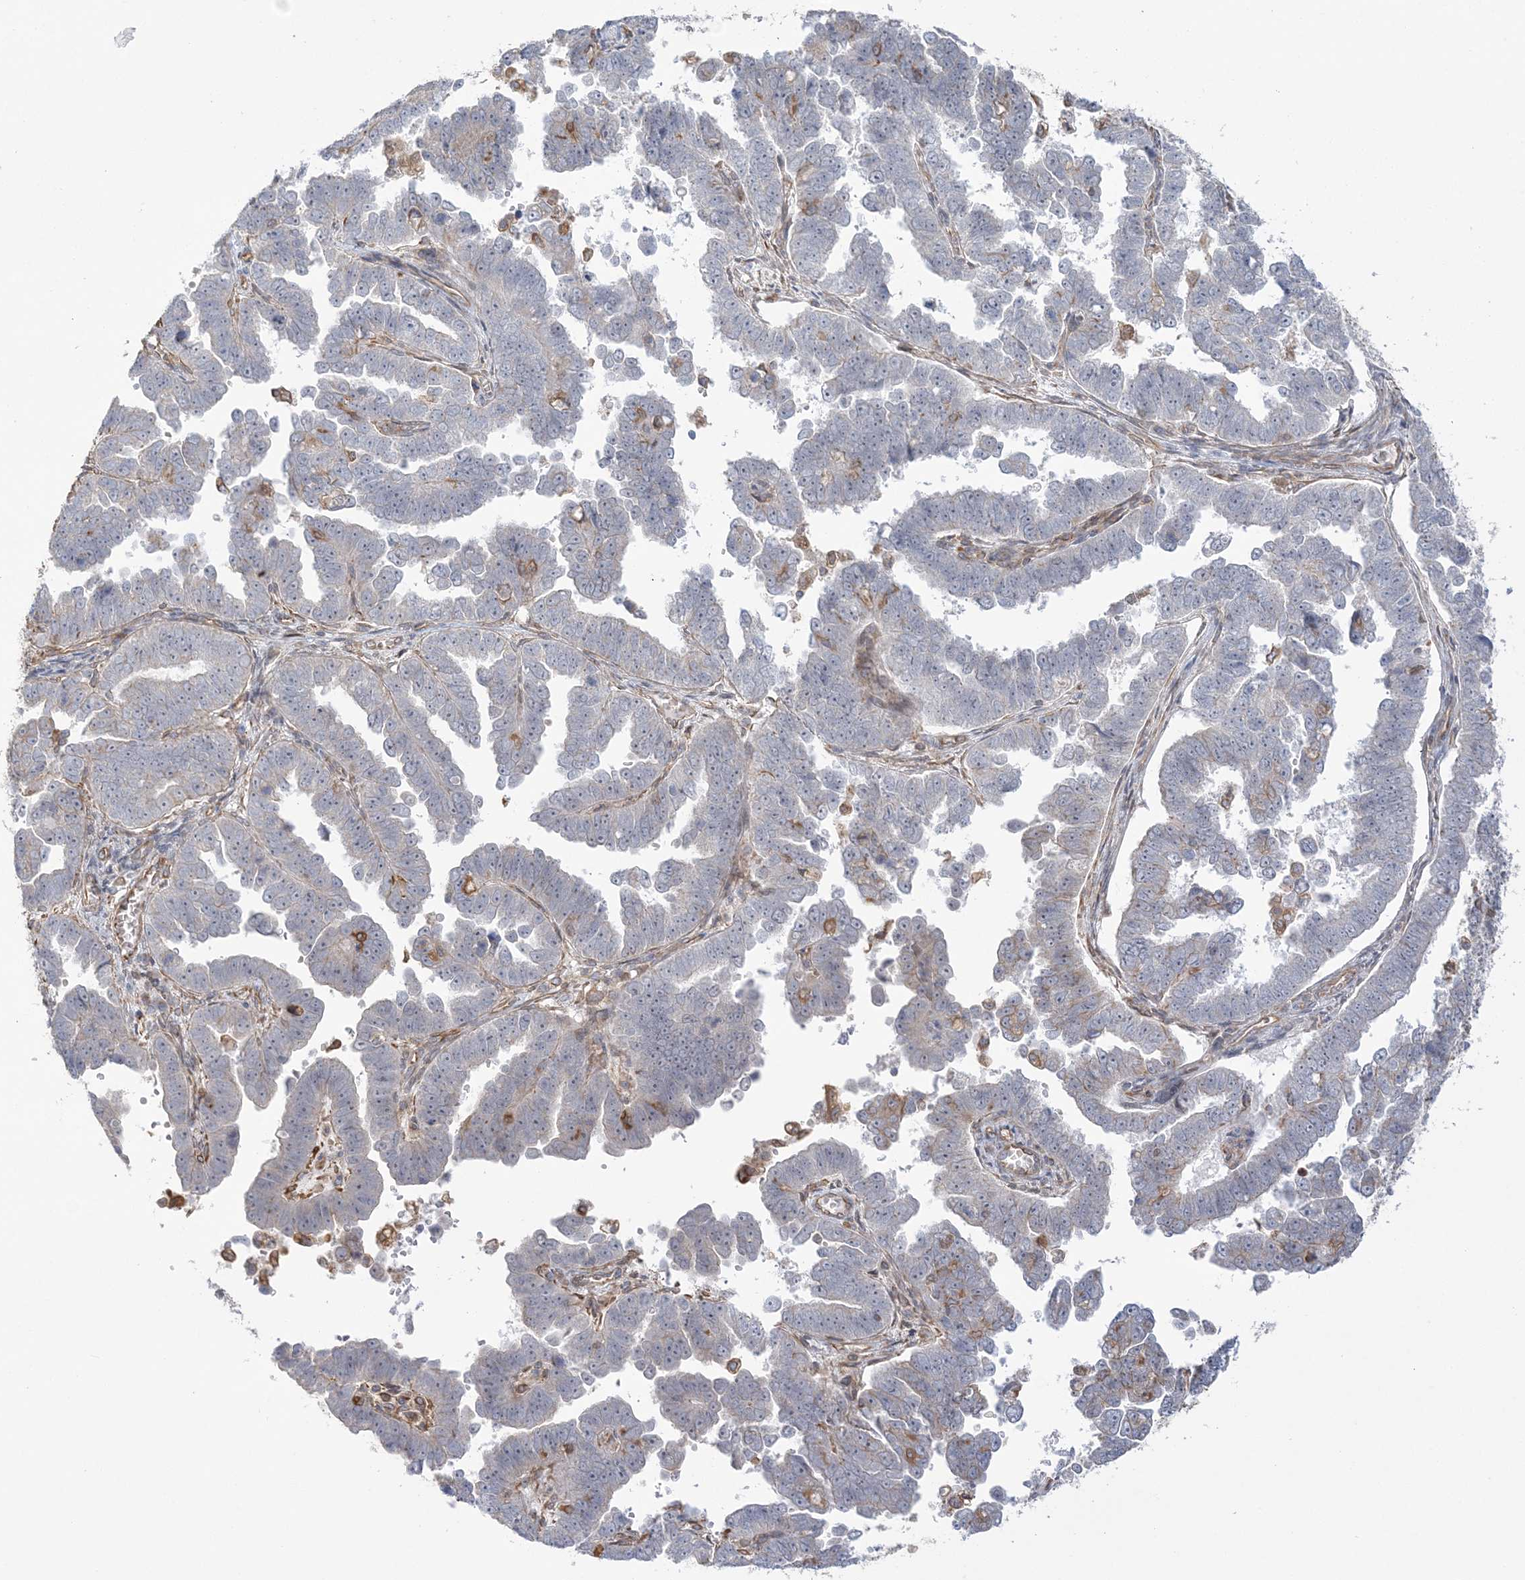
{"staining": {"intensity": "negative", "quantity": "none", "location": "none"}, "tissue": "endometrial cancer", "cell_type": "Tumor cells", "image_type": "cancer", "snomed": [{"axis": "morphology", "description": "Adenocarcinoma, NOS"}, {"axis": "topography", "description": "Endometrium"}], "caption": "A photomicrograph of endometrial adenocarcinoma stained for a protein exhibits no brown staining in tumor cells.", "gene": "ZNF821", "patient": {"sex": "female", "age": 75}}